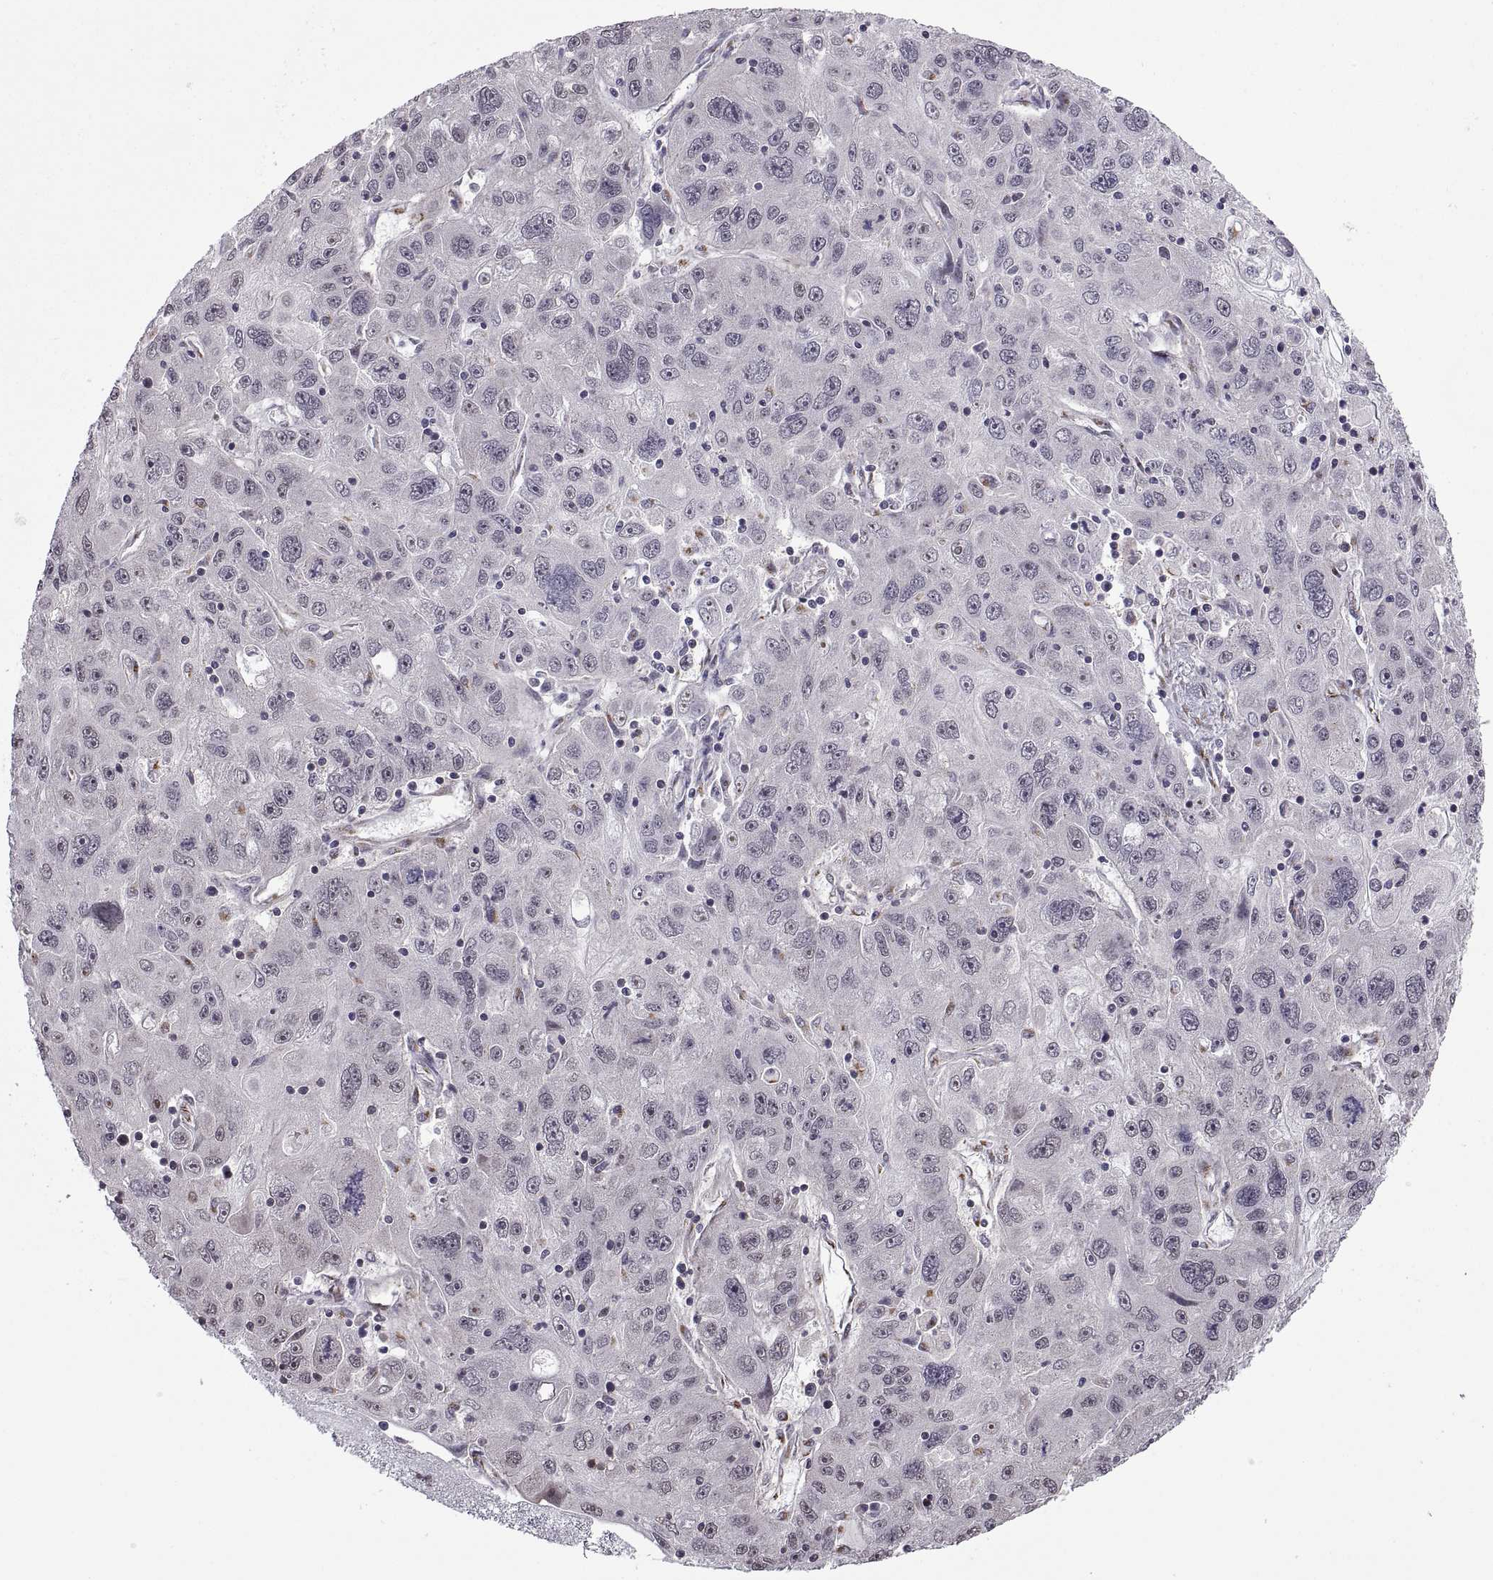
{"staining": {"intensity": "negative", "quantity": "none", "location": "none"}, "tissue": "stomach cancer", "cell_type": "Tumor cells", "image_type": "cancer", "snomed": [{"axis": "morphology", "description": "Adenocarcinoma, NOS"}, {"axis": "topography", "description": "Stomach"}], "caption": "Stomach cancer was stained to show a protein in brown. There is no significant staining in tumor cells. (DAB IHC, high magnification).", "gene": "ARRB1", "patient": {"sex": "male", "age": 56}}